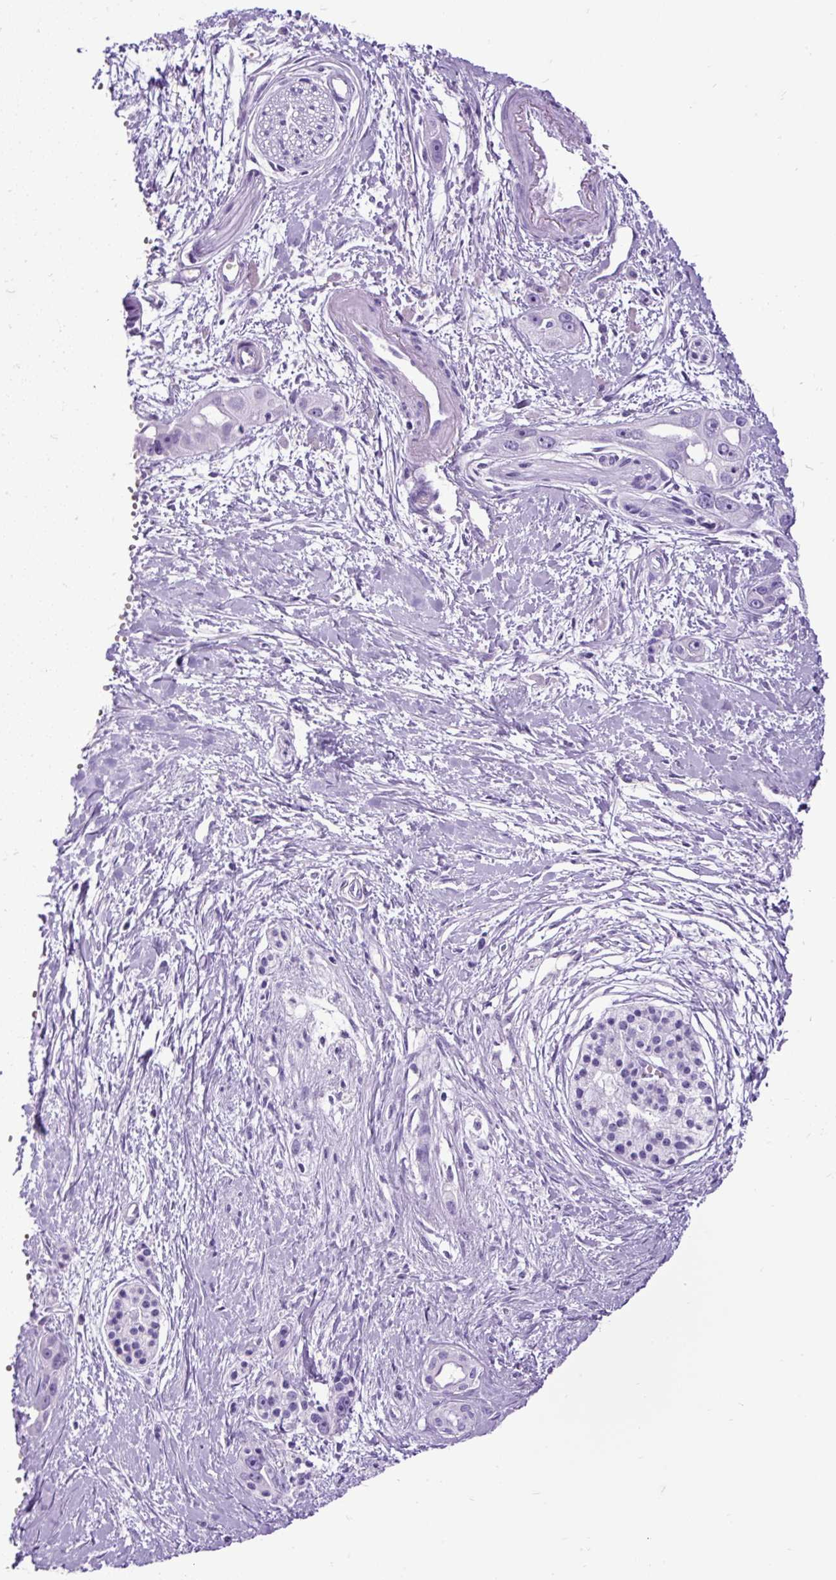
{"staining": {"intensity": "negative", "quantity": "none", "location": "none"}, "tissue": "pancreatic cancer", "cell_type": "Tumor cells", "image_type": "cancer", "snomed": [{"axis": "morphology", "description": "Adenocarcinoma, NOS"}, {"axis": "topography", "description": "Pancreas"}], "caption": "Tumor cells show no significant staining in adenocarcinoma (pancreatic). (DAB (3,3'-diaminobenzidine) immunohistochemistry (IHC), high magnification).", "gene": "CEL", "patient": {"sex": "female", "age": 50}}